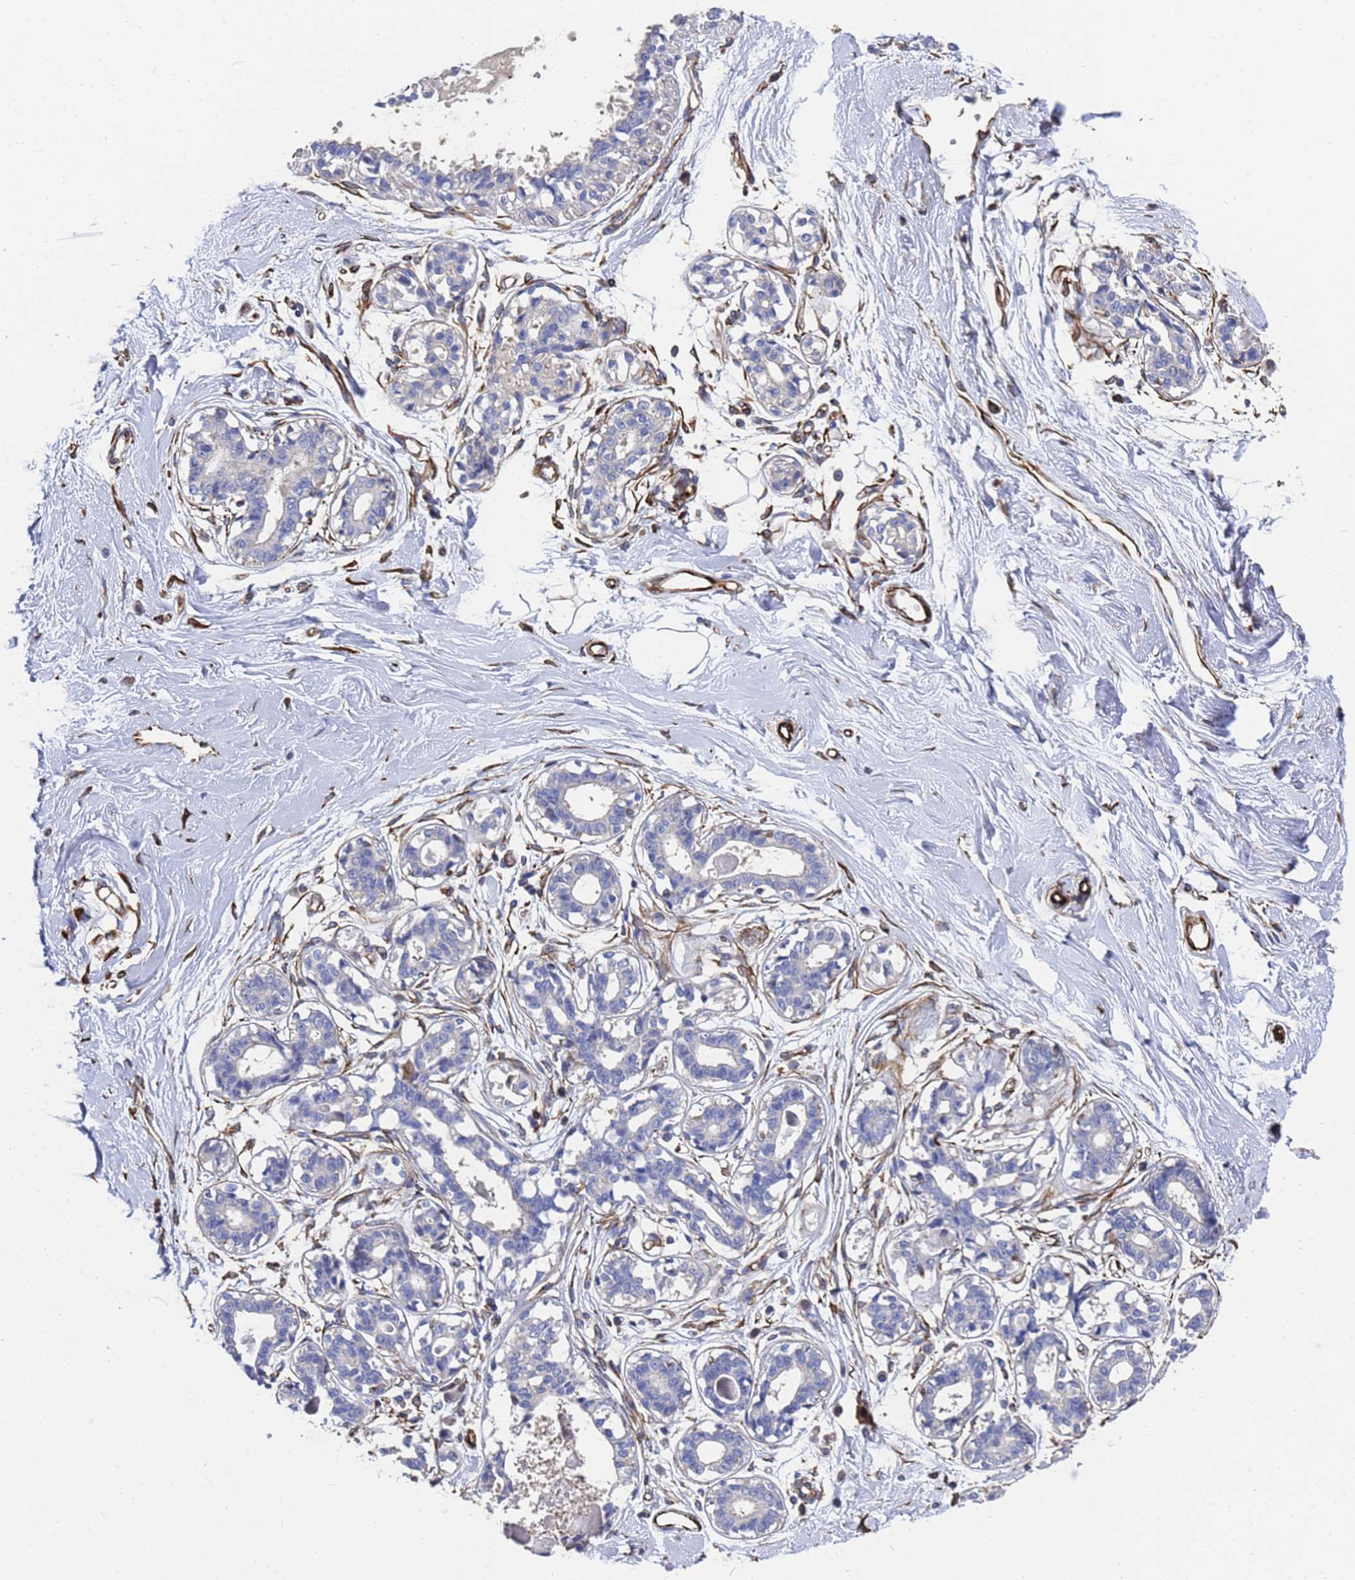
{"staining": {"intensity": "negative", "quantity": "none", "location": "none"}, "tissue": "breast", "cell_type": "Adipocytes", "image_type": "normal", "snomed": [{"axis": "morphology", "description": "Normal tissue, NOS"}, {"axis": "topography", "description": "Breast"}], "caption": "Immunohistochemistry (IHC) of benign breast demonstrates no expression in adipocytes.", "gene": "SYT13", "patient": {"sex": "female", "age": 45}}